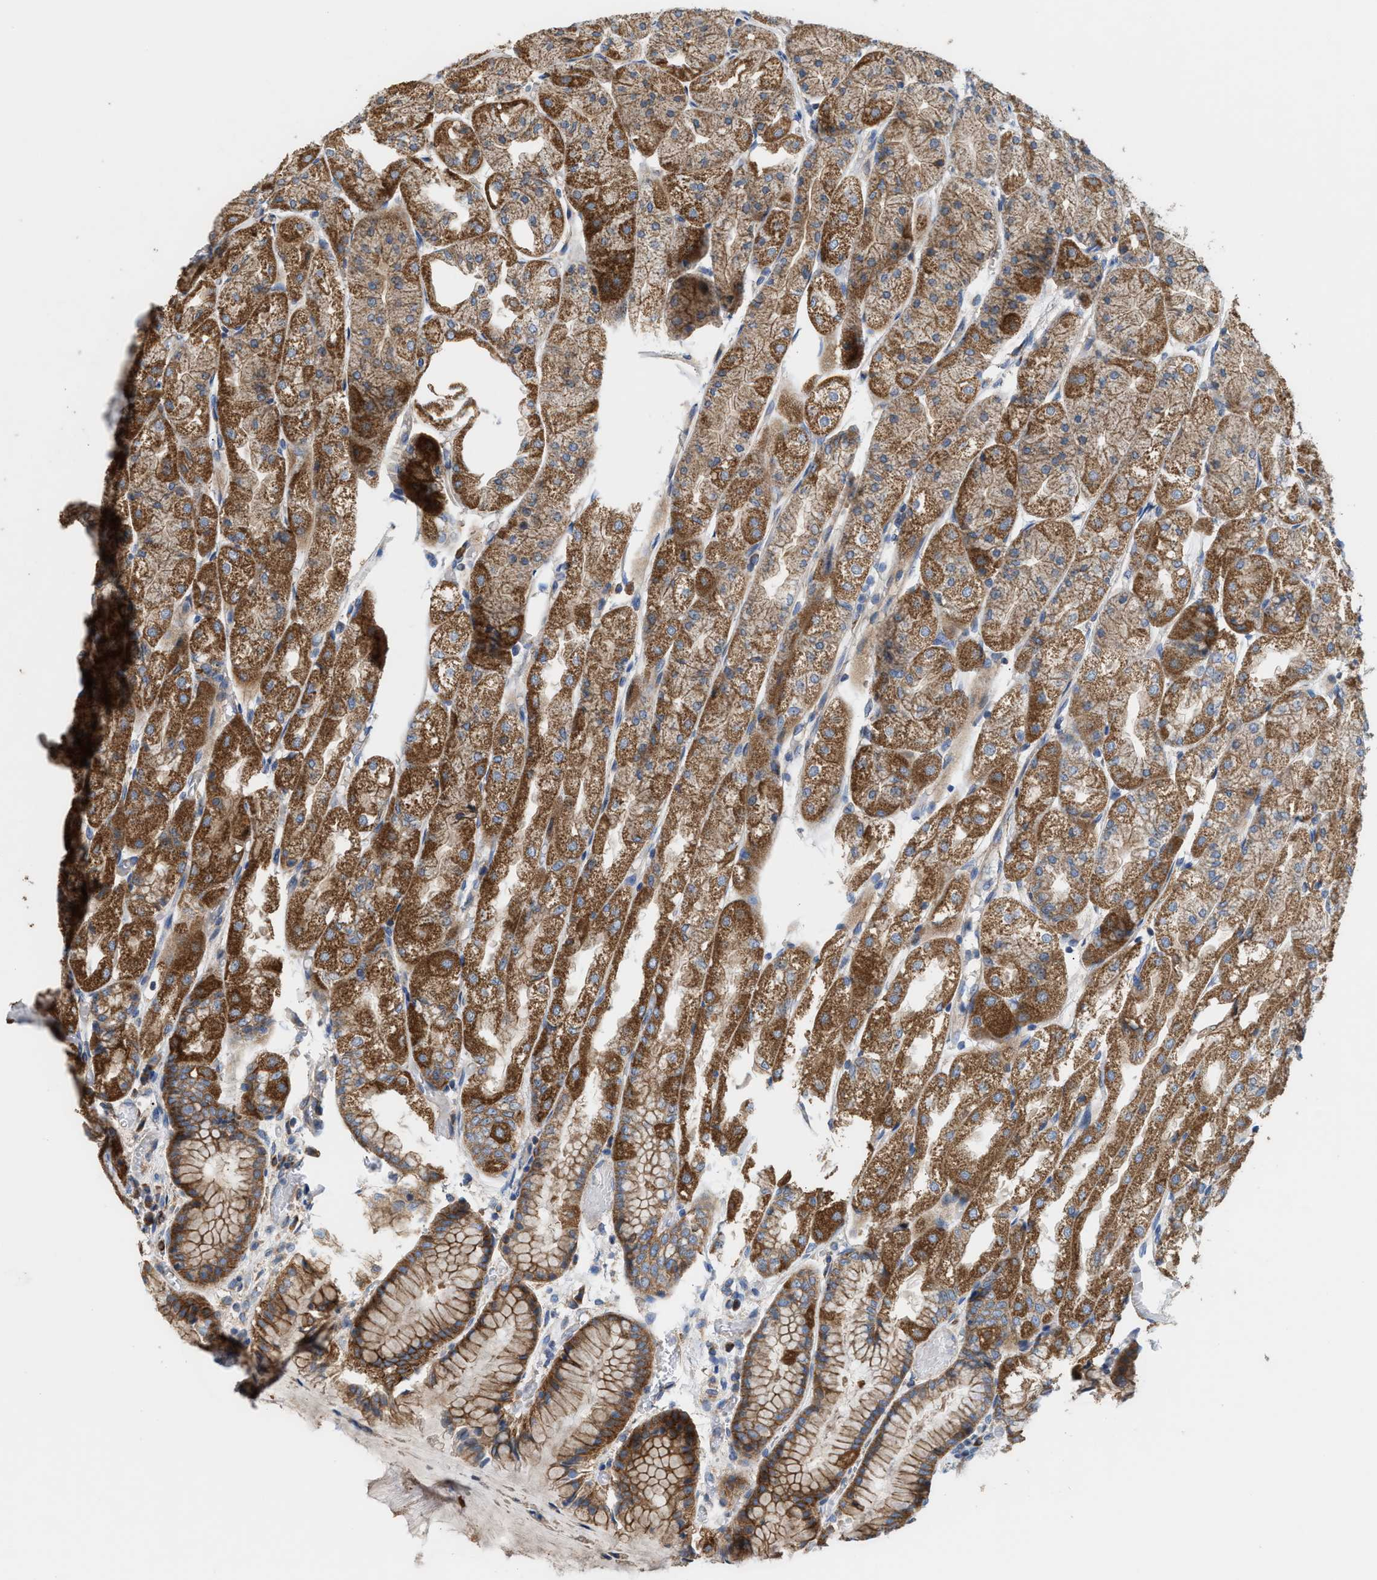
{"staining": {"intensity": "moderate", "quantity": ">75%", "location": "cytoplasmic/membranous"}, "tissue": "stomach", "cell_type": "Glandular cells", "image_type": "normal", "snomed": [{"axis": "morphology", "description": "Normal tissue, NOS"}, {"axis": "topography", "description": "Stomach, upper"}], "caption": "This is a photomicrograph of immunohistochemistry (IHC) staining of unremarkable stomach, which shows moderate positivity in the cytoplasmic/membranous of glandular cells.", "gene": "OXSM", "patient": {"sex": "male", "age": 72}}